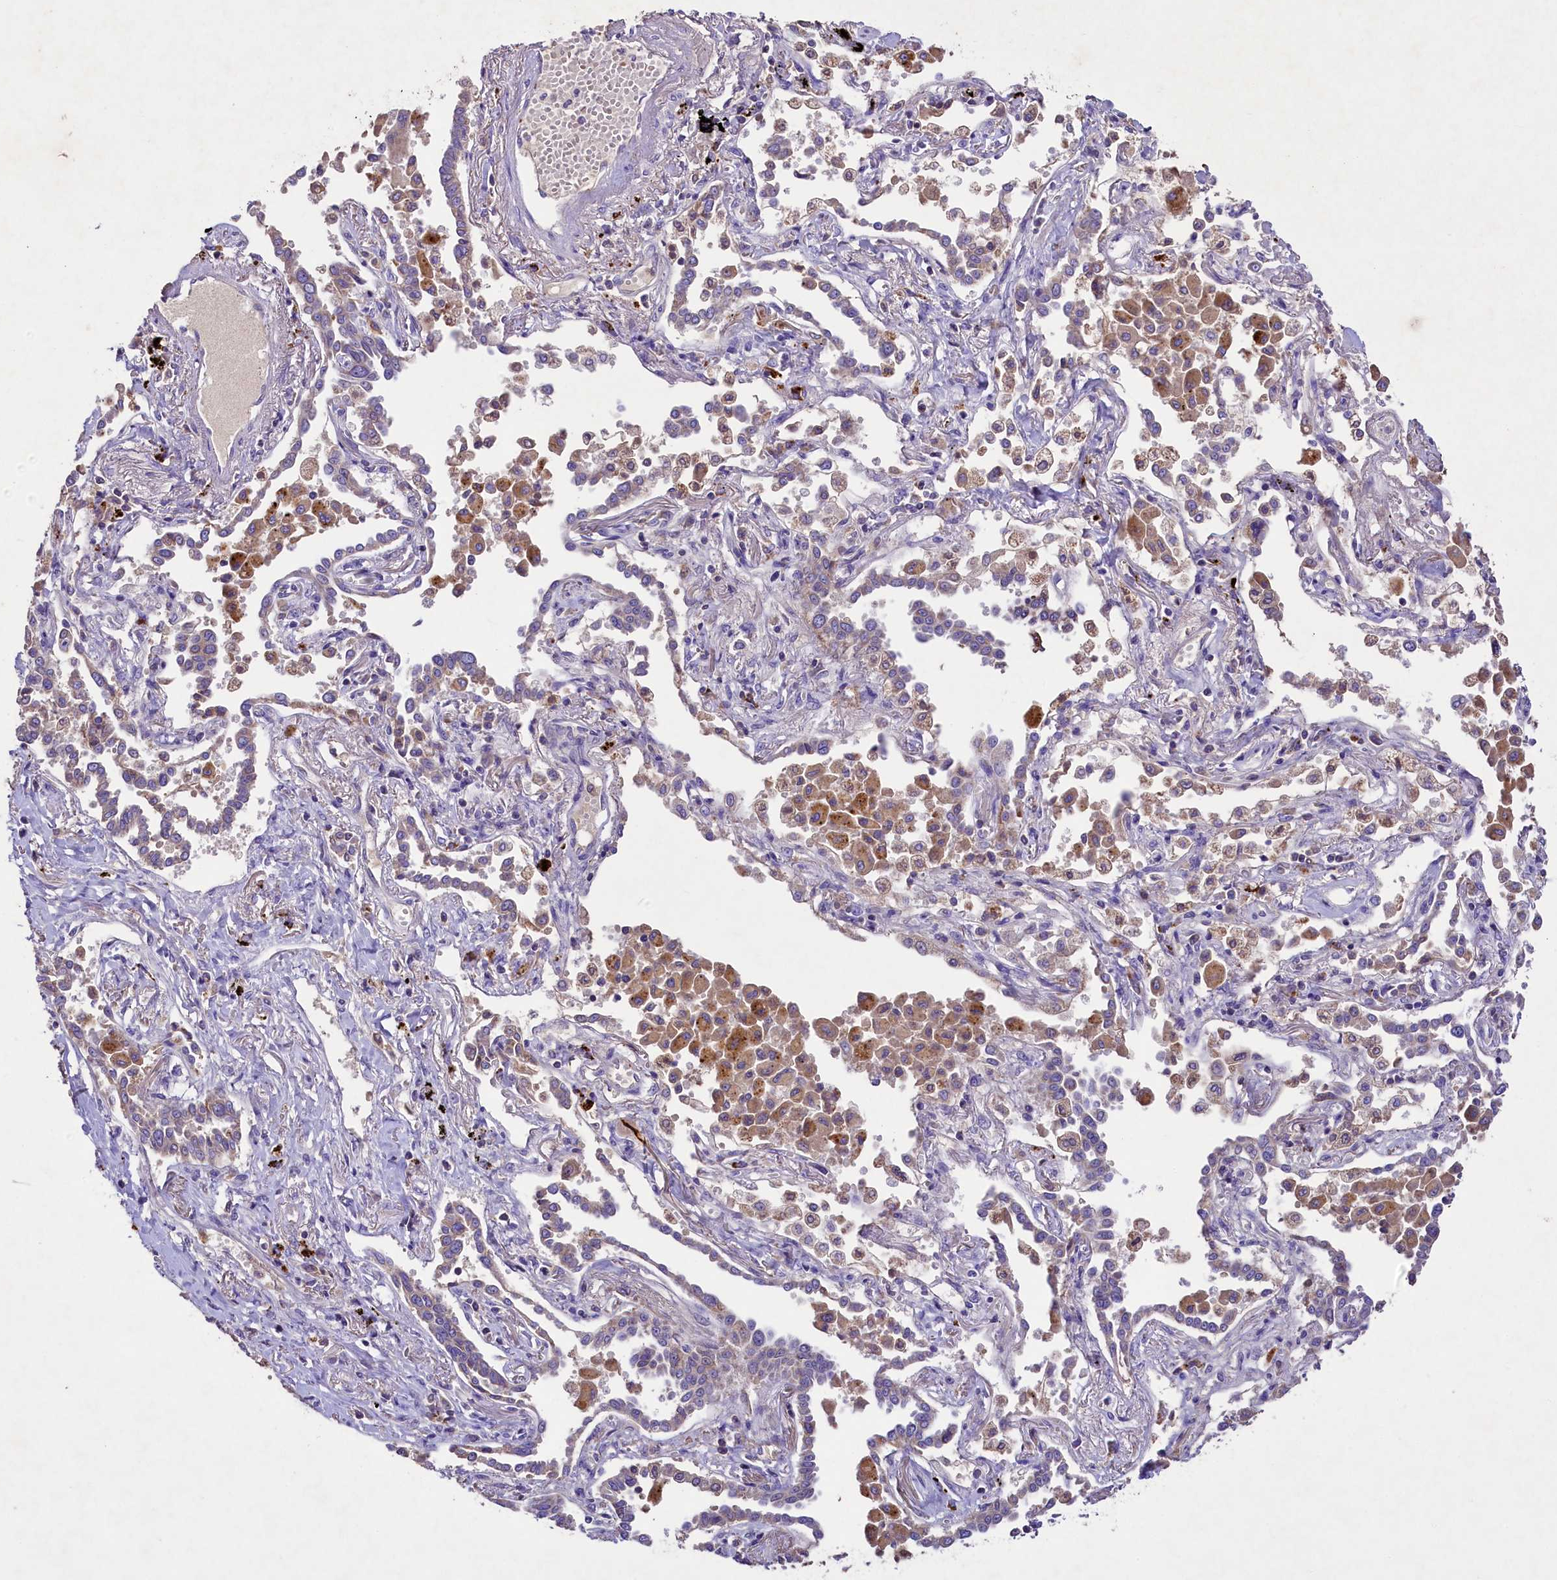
{"staining": {"intensity": "moderate", "quantity": "25%-75%", "location": "cytoplasmic/membranous"}, "tissue": "lung cancer", "cell_type": "Tumor cells", "image_type": "cancer", "snomed": [{"axis": "morphology", "description": "Adenocarcinoma, NOS"}, {"axis": "topography", "description": "Lung"}], "caption": "IHC image of neoplastic tissue: lung adenocarcinoma stained using IHC displays medium levels of moderate protein expression localized specifically in the cytoplasmic/membranous of tumor cells, appearing as a cytoplasmic/membranous brown color.", "gene": "PMPCB", "patient": {"sex": "male", "age": 67}}